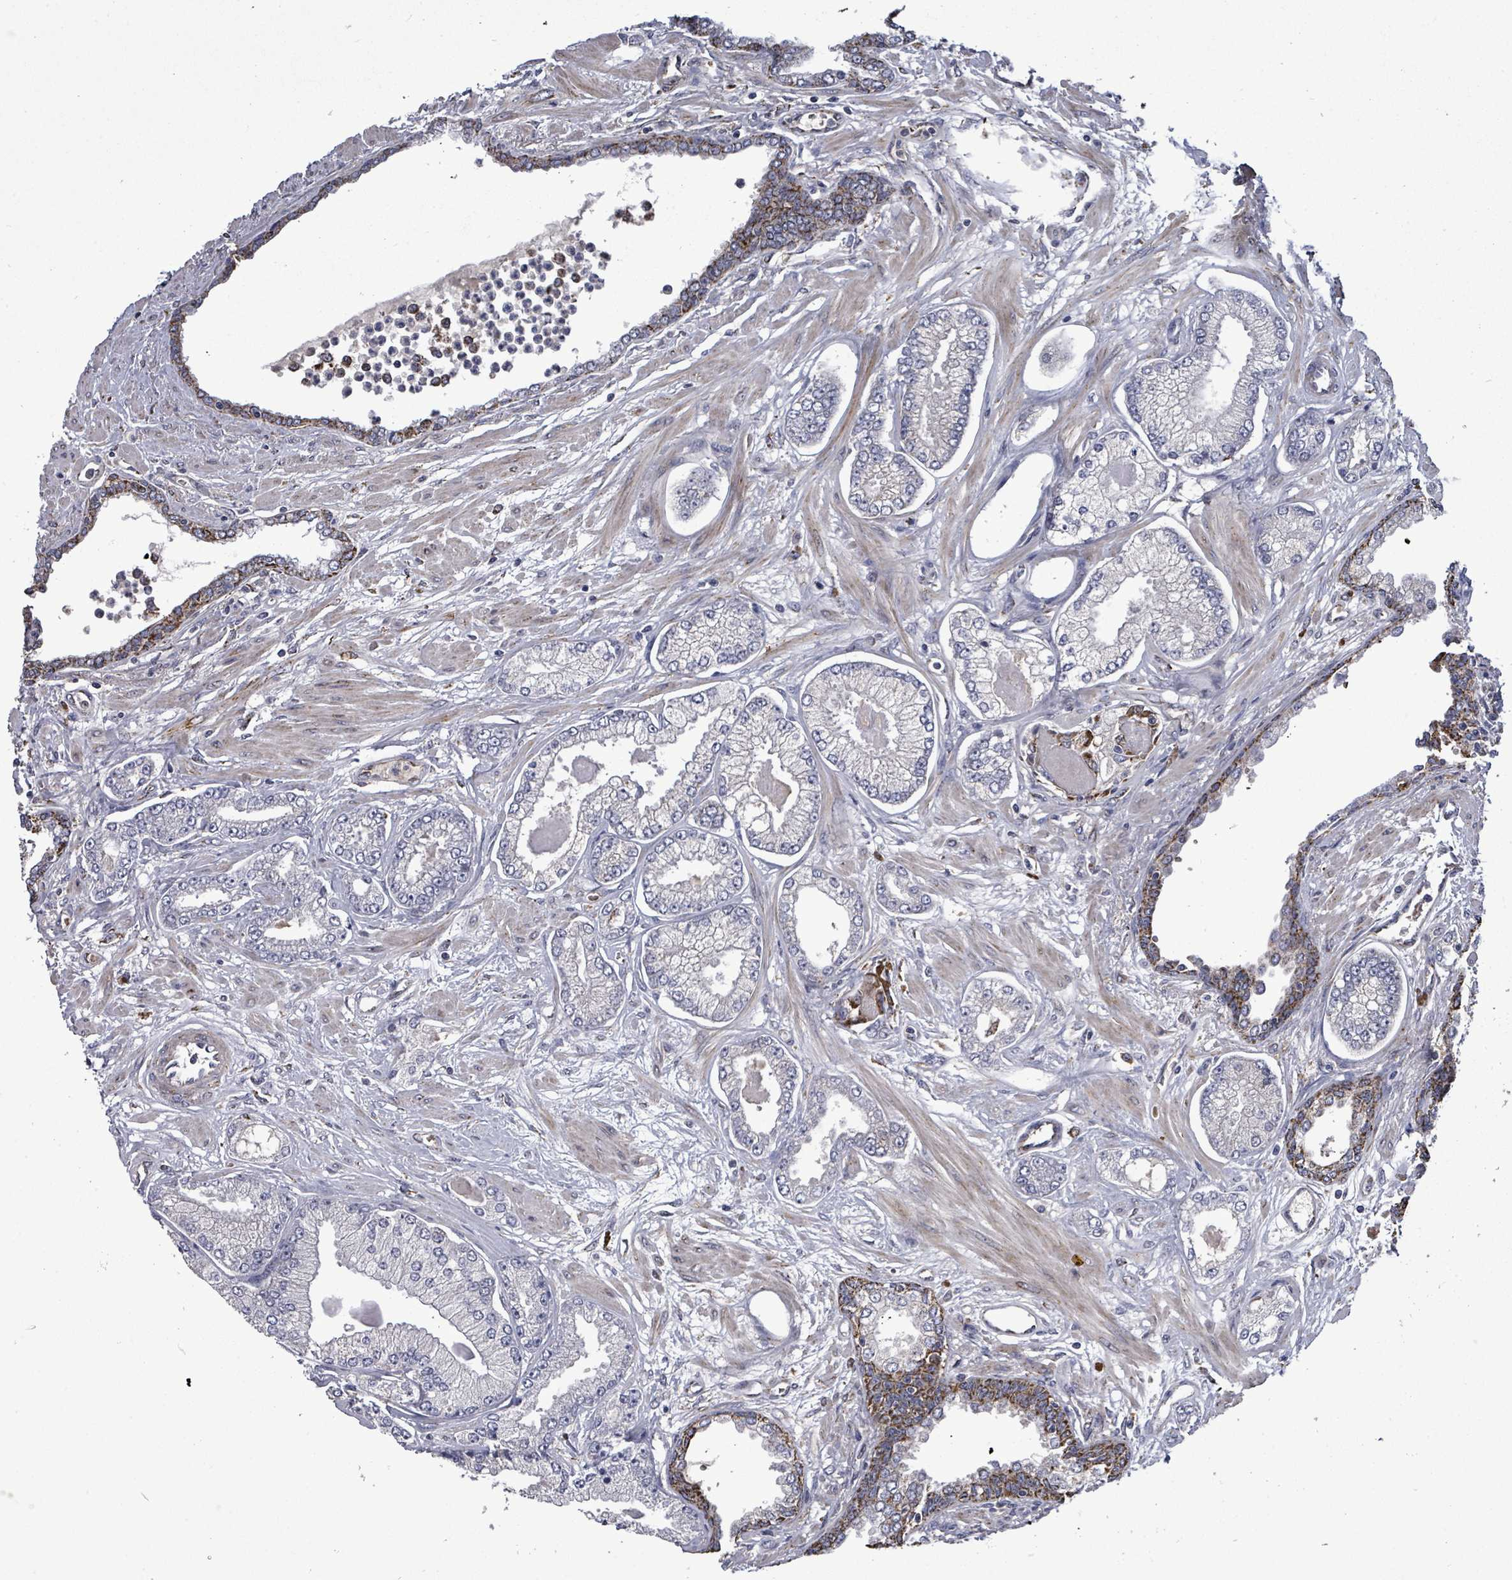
{"staining": {"intensity": "negative", "quantity": "none", "location": "none"}, "tissue": "prostate cancer", "cell_type": "Tumor cells", "image_type": "cancer", "snomed": [{"axis": "morphology", "description": "Adenocarcinoma, Low grade"}, {"axis": "topography", "description": "Prostate"}], "caption": "Micrograph shows no protein positivity in tumor cells of adenocarcinoma (low-grade) (prostate) tissue.", "gene": "MTMR12", "patient": {"sex": "male", "age": 64}}